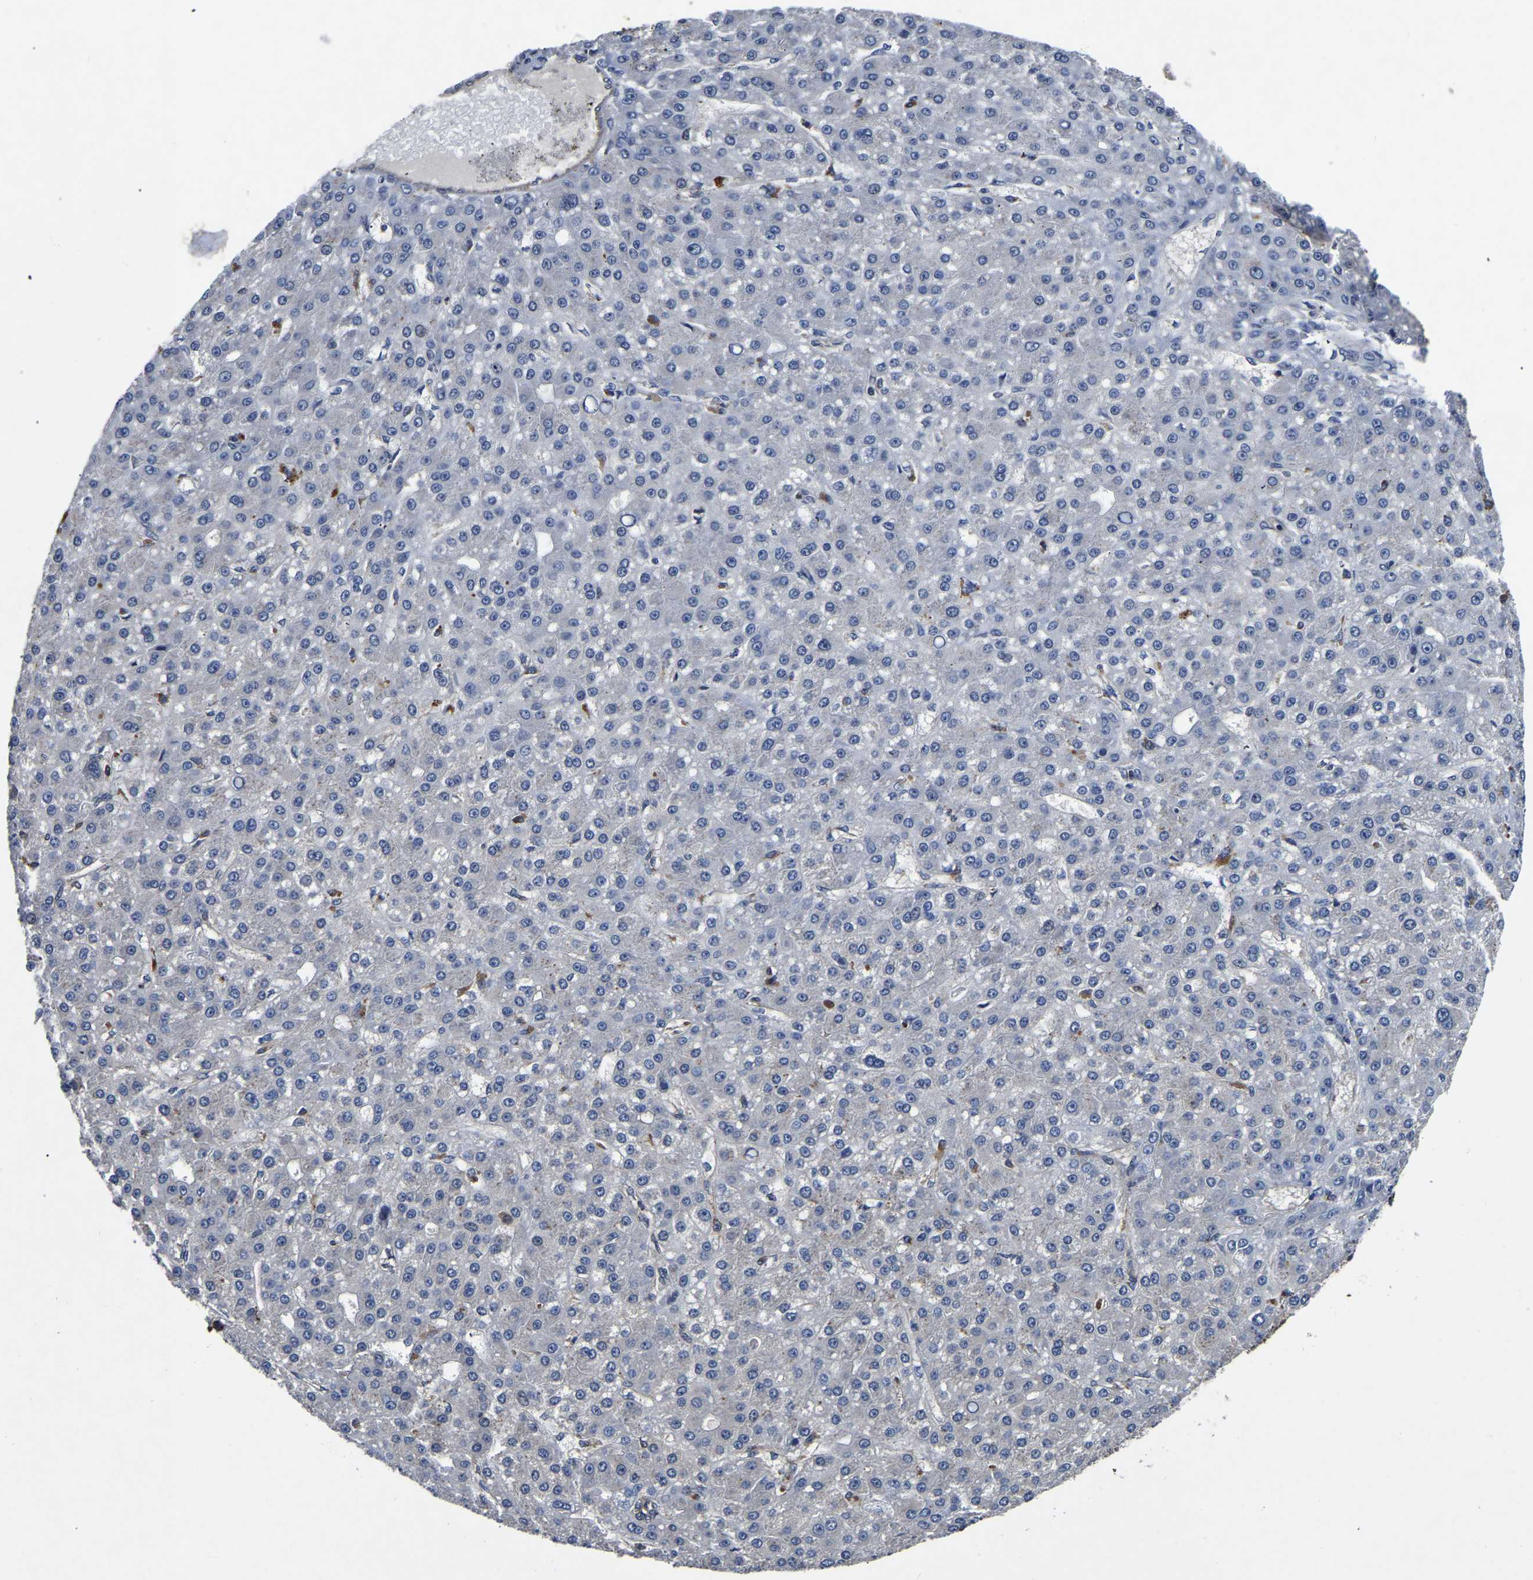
{"staining": {"intensity": "negative", "quantity": "none", "location": "none"}, "tissue": "liver cancer", "cell_type": "Tumor cells", "image_type": "cancer", "snomed": [{"axis": "morphology", "description": "Carcinoma, Hepatocellular, NOS"}, {"axis": "topography", "description": "Liver"}], "caption": "A high-resolution histopathology image shows immunohistochemistry (IHC) staining of liver cancer, which shows no significant staining in tumor cells.", "gene": "FGD5", "patient": {"sex": "male", "age": 67}}